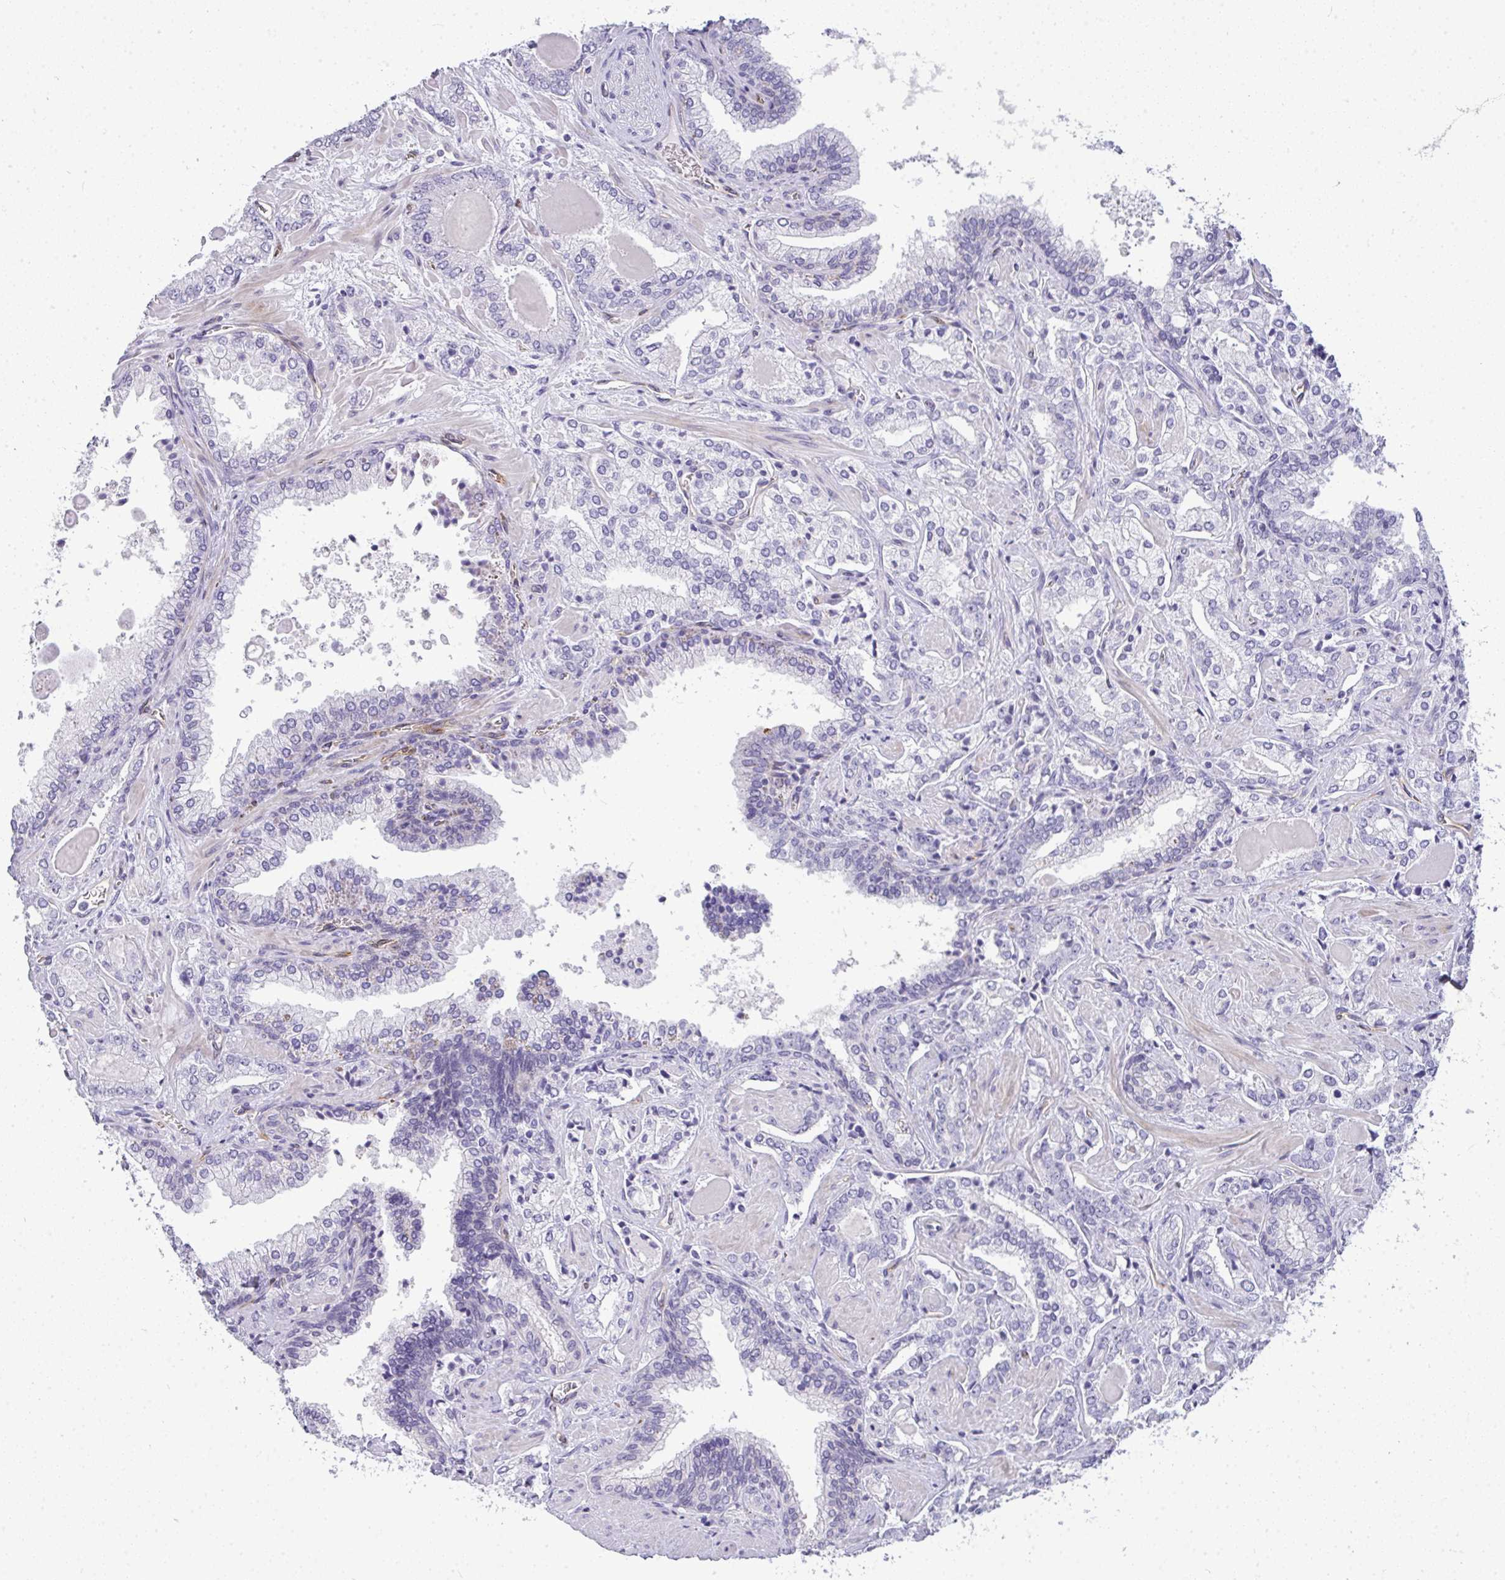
{"staining": {"intensity": "negative", "quantity": "none", "location": "none"}, "tissue": "prostate cancer", "cell_type": "Tumor cells", "image_type": "cancer", "snomed": [{"axis": "morphology", "description": "Adenocarcinoma, High grade"}, {"axis": "topography", "description": "Prostate"}], "caption": "This histopathology image is of prostate cancer (high-grade adenocarcinoma) stained with immunohistochemistry to label a protein in brown with the nuclei are counter-stained blue. There is no expression in tumor cells.", "gene": "LIPE", "patient": {"sex": "male", "age": 60}}